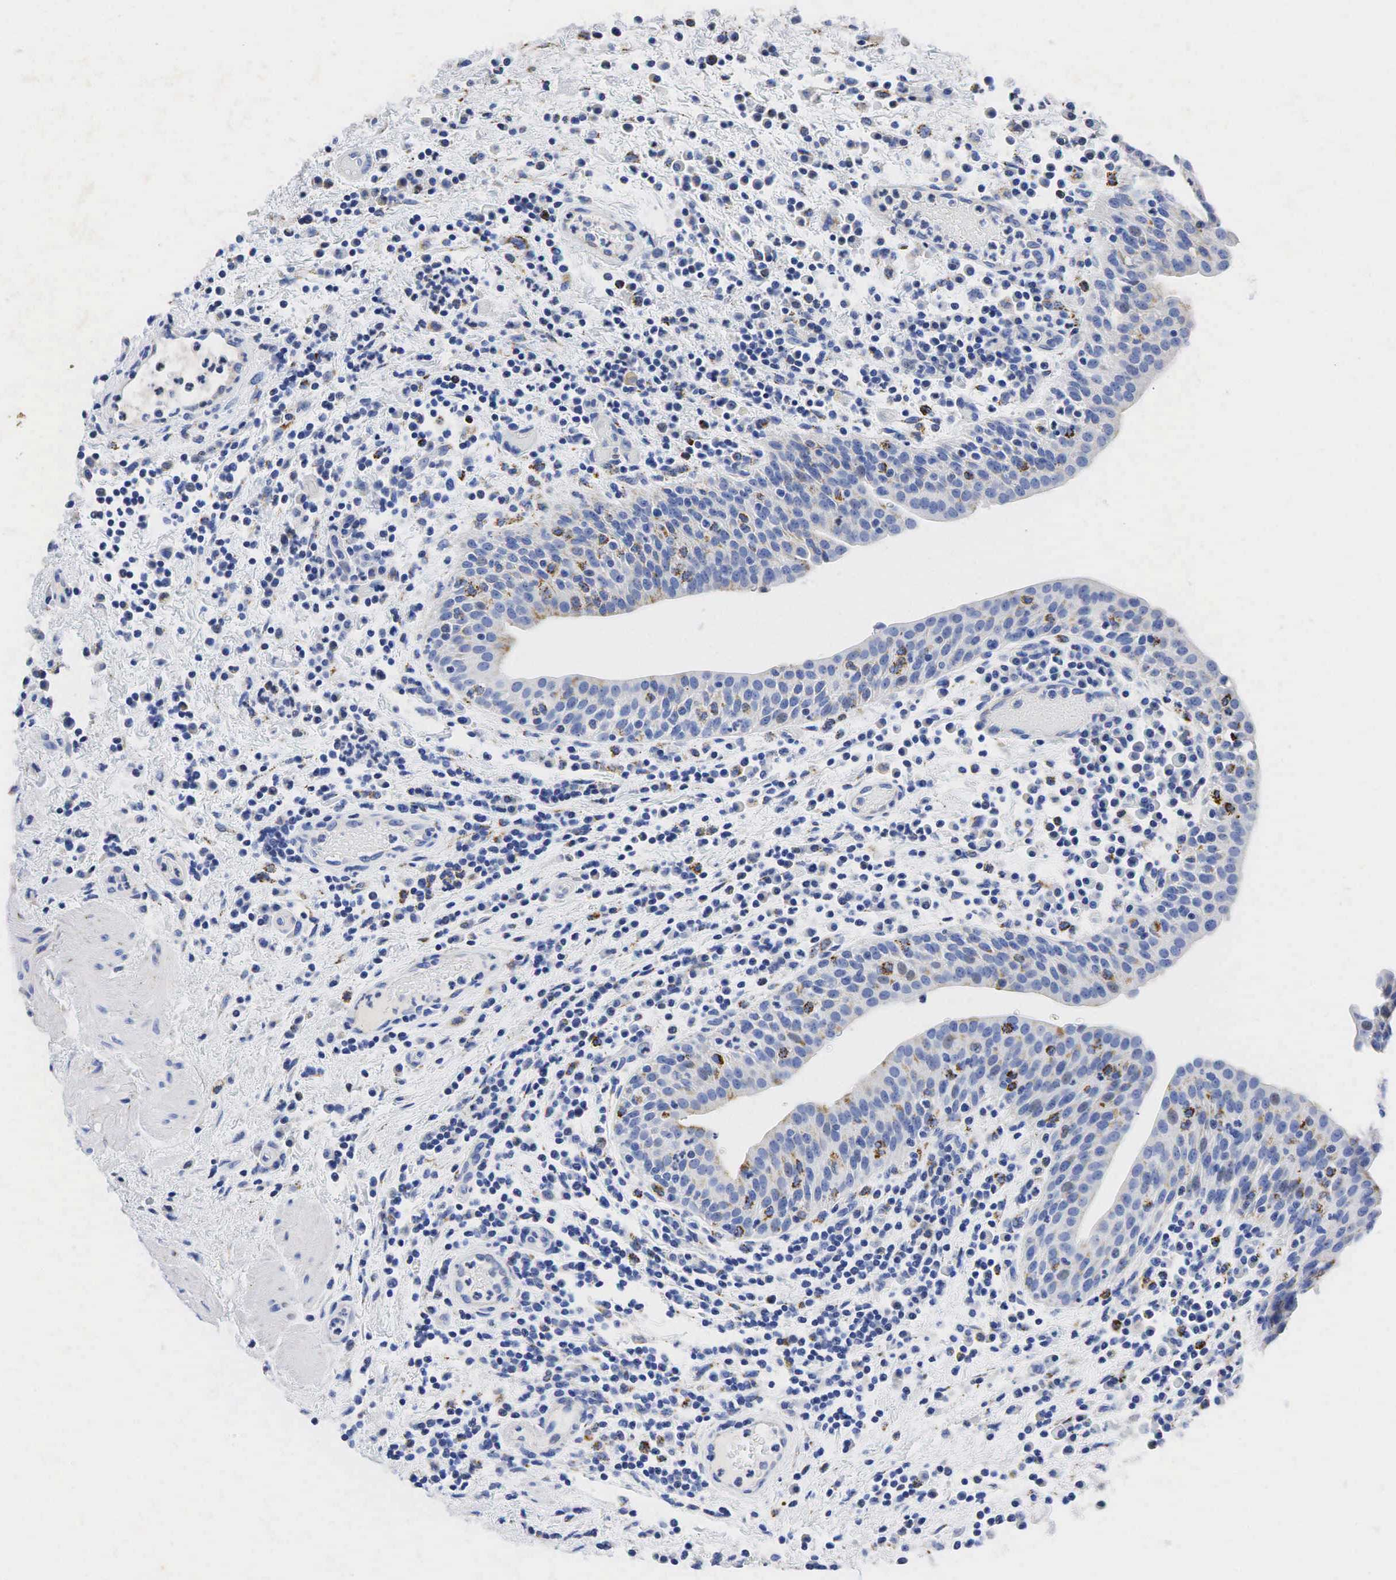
{"staining": {"intensity": "weak", "quantity": "<25%", "location": "cytoplasmic/membranous"}, "tissue": "urinary bladder", "cell_type": "Urothelial cells", "image_type": "normal", "snomed": [{"axis": "morphology", "description": "Normal tissue, NOS"}, {"axis": "topography", "description": "Urinary bladder"}], "caption": "An image of urinary bladder stained for a protein shows no brown staining in urothelial cells. (Stains: DAB (3,3'-diaminobenzidine) IHC with hematoxylin counter stain, Microscopy: brightfield microscopy at high magnification).", "gene": "SYP", "patient": {"sex": "female", "age": 84}}